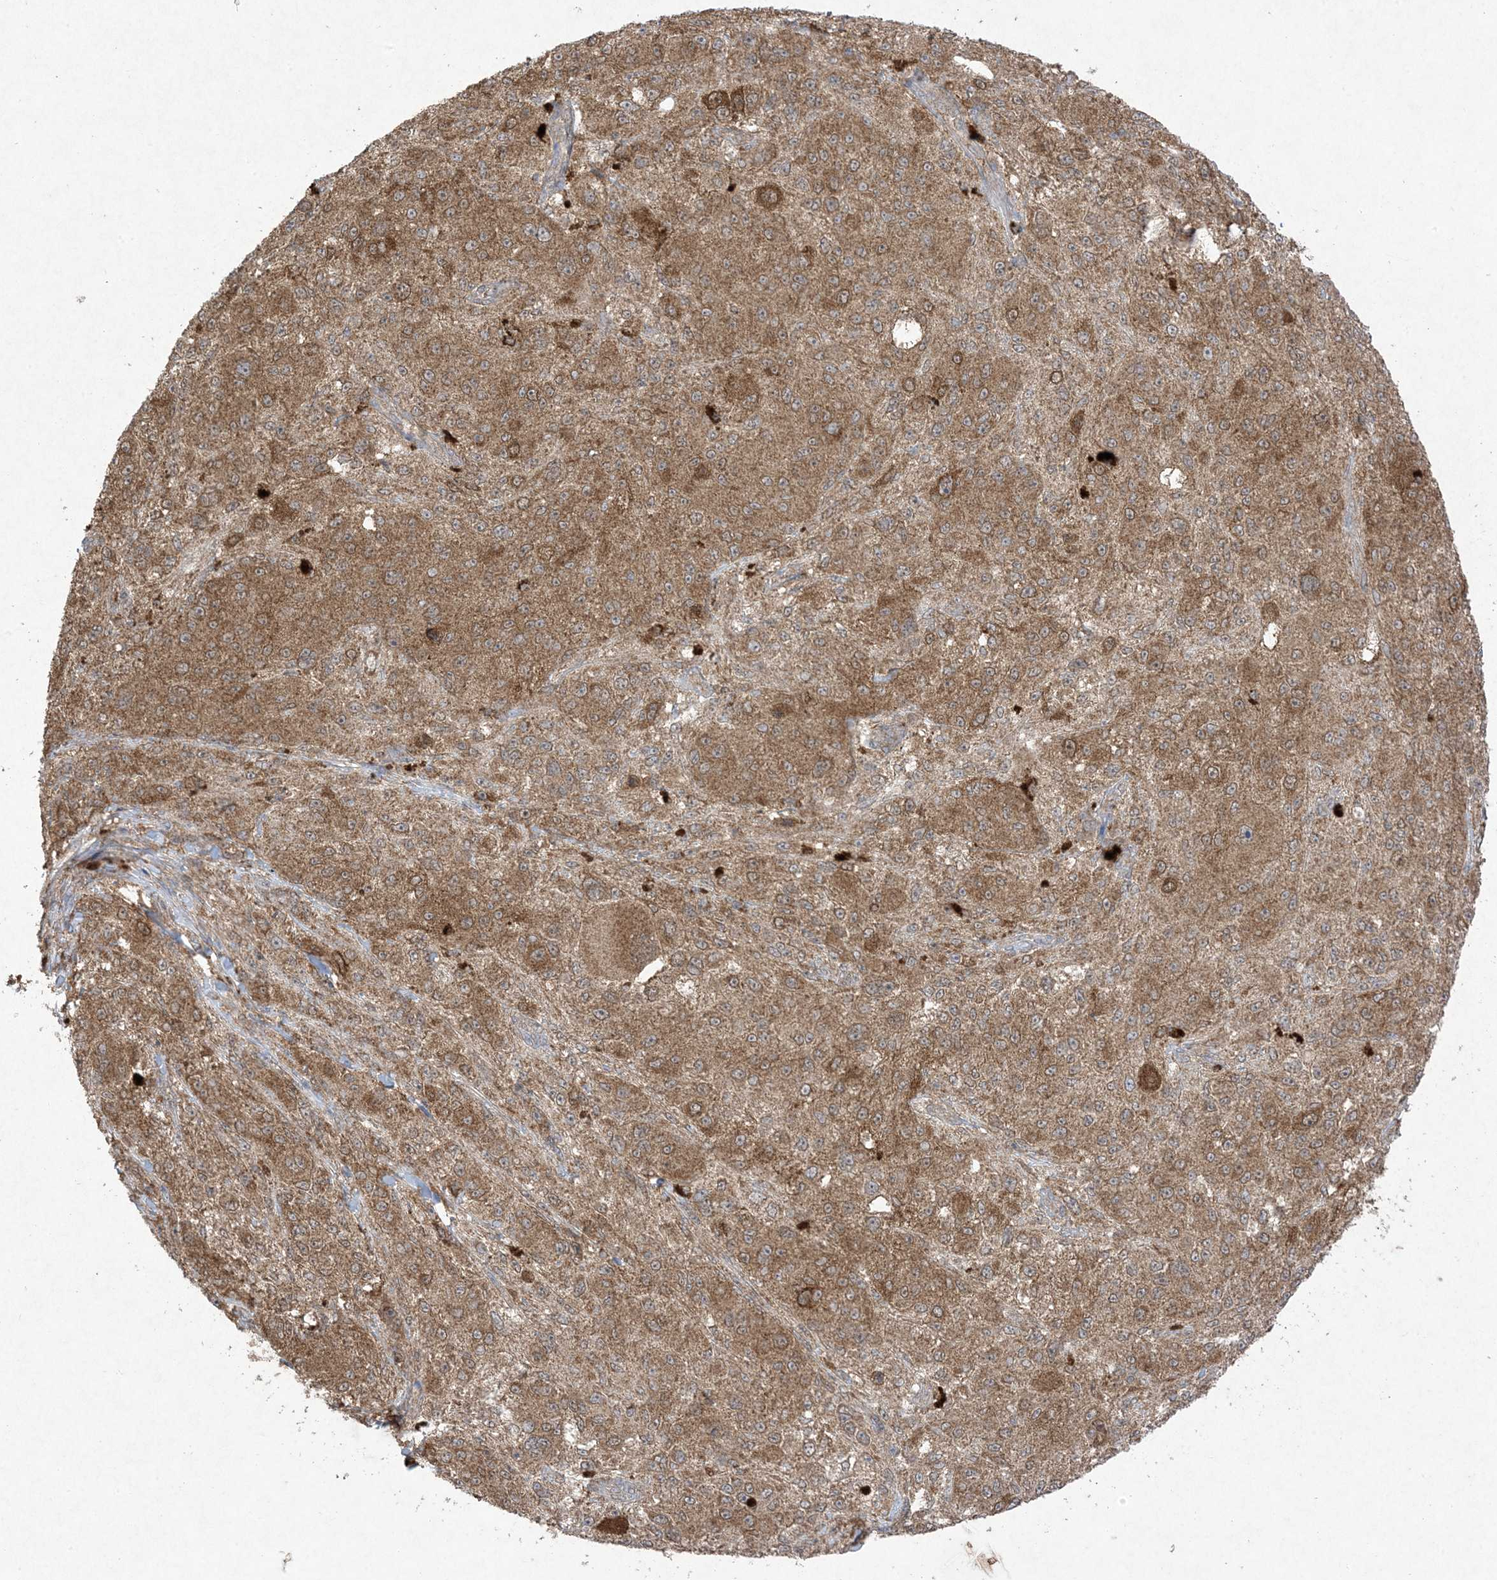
{"staining": {"intensity": "moderate", "quantity": ">75%", "location": "cytoplasmic/membranous"}, "tissue": "melanoma", "cell_type": "Tumor cells", "image_type": "cancer", "snomed": [{"axis": "morphology", "description": "Necrosis, NOS"}, {"axis": "morphology", "description": "Malignant melanoma, NOS"}, {"axis": "topography", "description": "Skin"}], "caption": "Protein staining displays moderate cytoplasmic/membranous staining in approximately >75% of tumor cells in melanoma.", "gene": "UBE2C", "patient": {"sex": "female", "age": 87}}